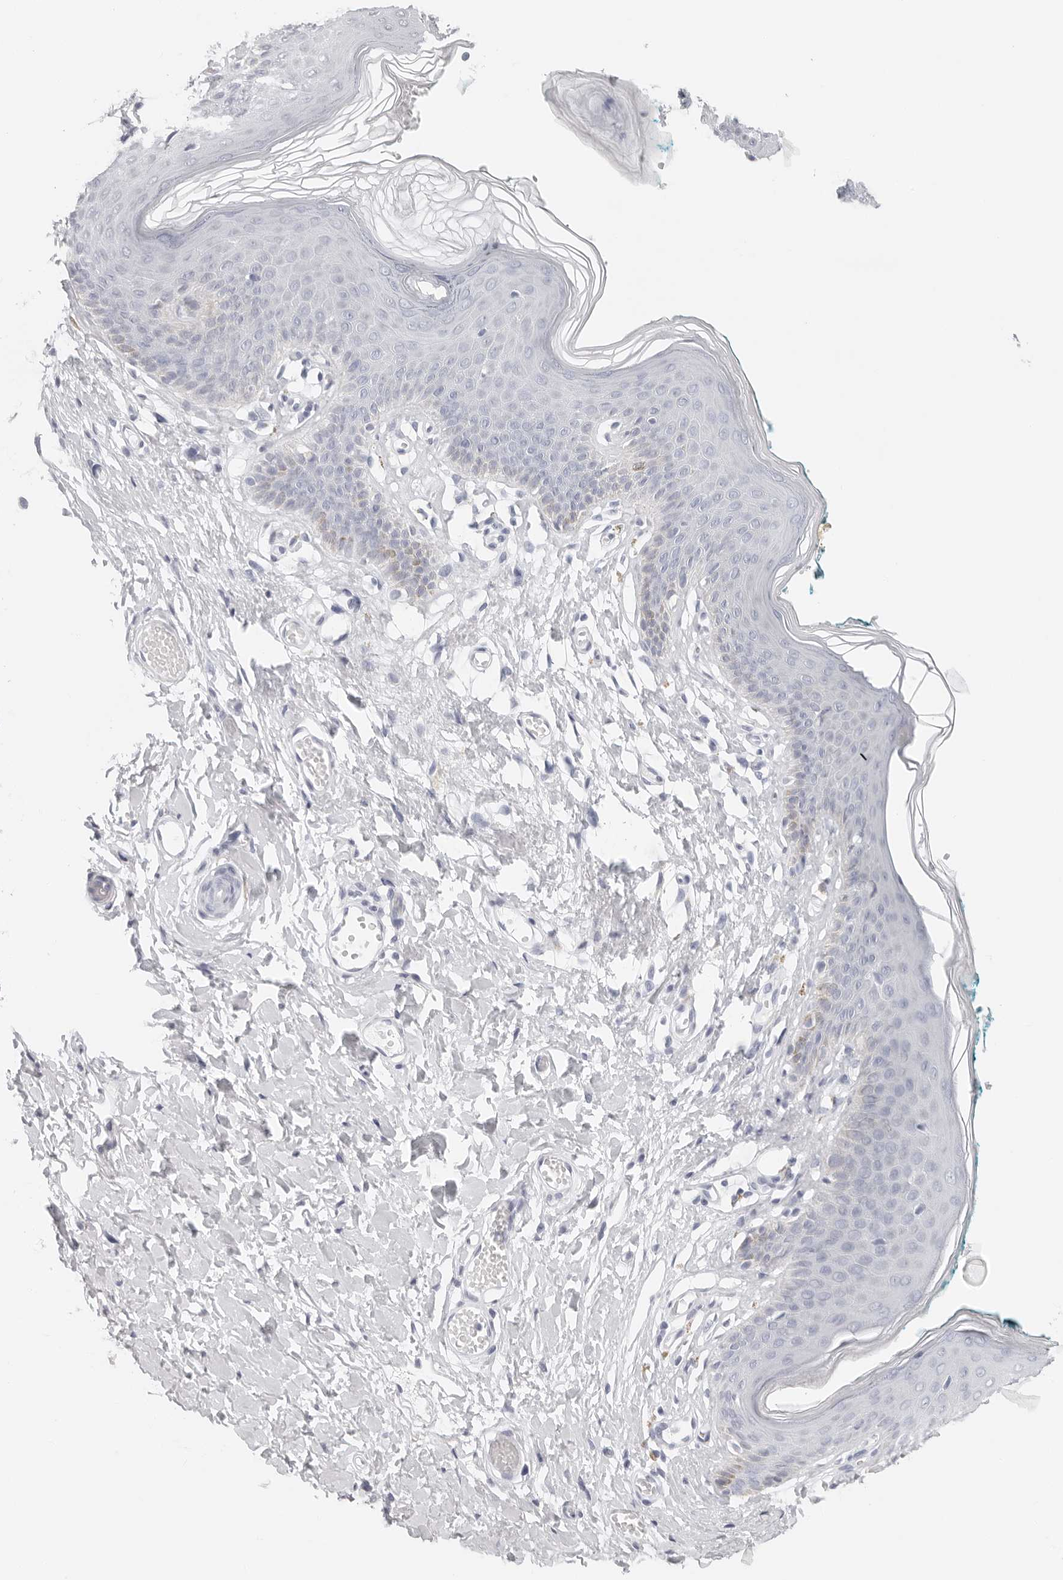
{"staining": {"intensity": "moderate", "quantity": "<25%", "location": "cytoplasmic/membranous"}, "tissue": "skin", "cell_type": "Epidermal cells", "image_type": "normal", "snomed": [{"axis": "morphology", "description": "Normal tissue, NOS"}, {"axis": "morphology", "description": "Inflammation, NOS"}, {"axis": "topography", "description": "Vulva"}], "caption": "DAB (3,3'-diaminobenzidine) immunohistochemical staining of normal skin demonstrates moderate cytoplasmic/membranous protein staining in approximately <25% of epidermal cells. The staining was performed using DAB (3,3'-diaminobenzidine), with brown indicating positive protein expression. Nuclei are stained blue with hematoxylin.", "gene": "CST1", "patient": {"sex": "female", "age": 84}}